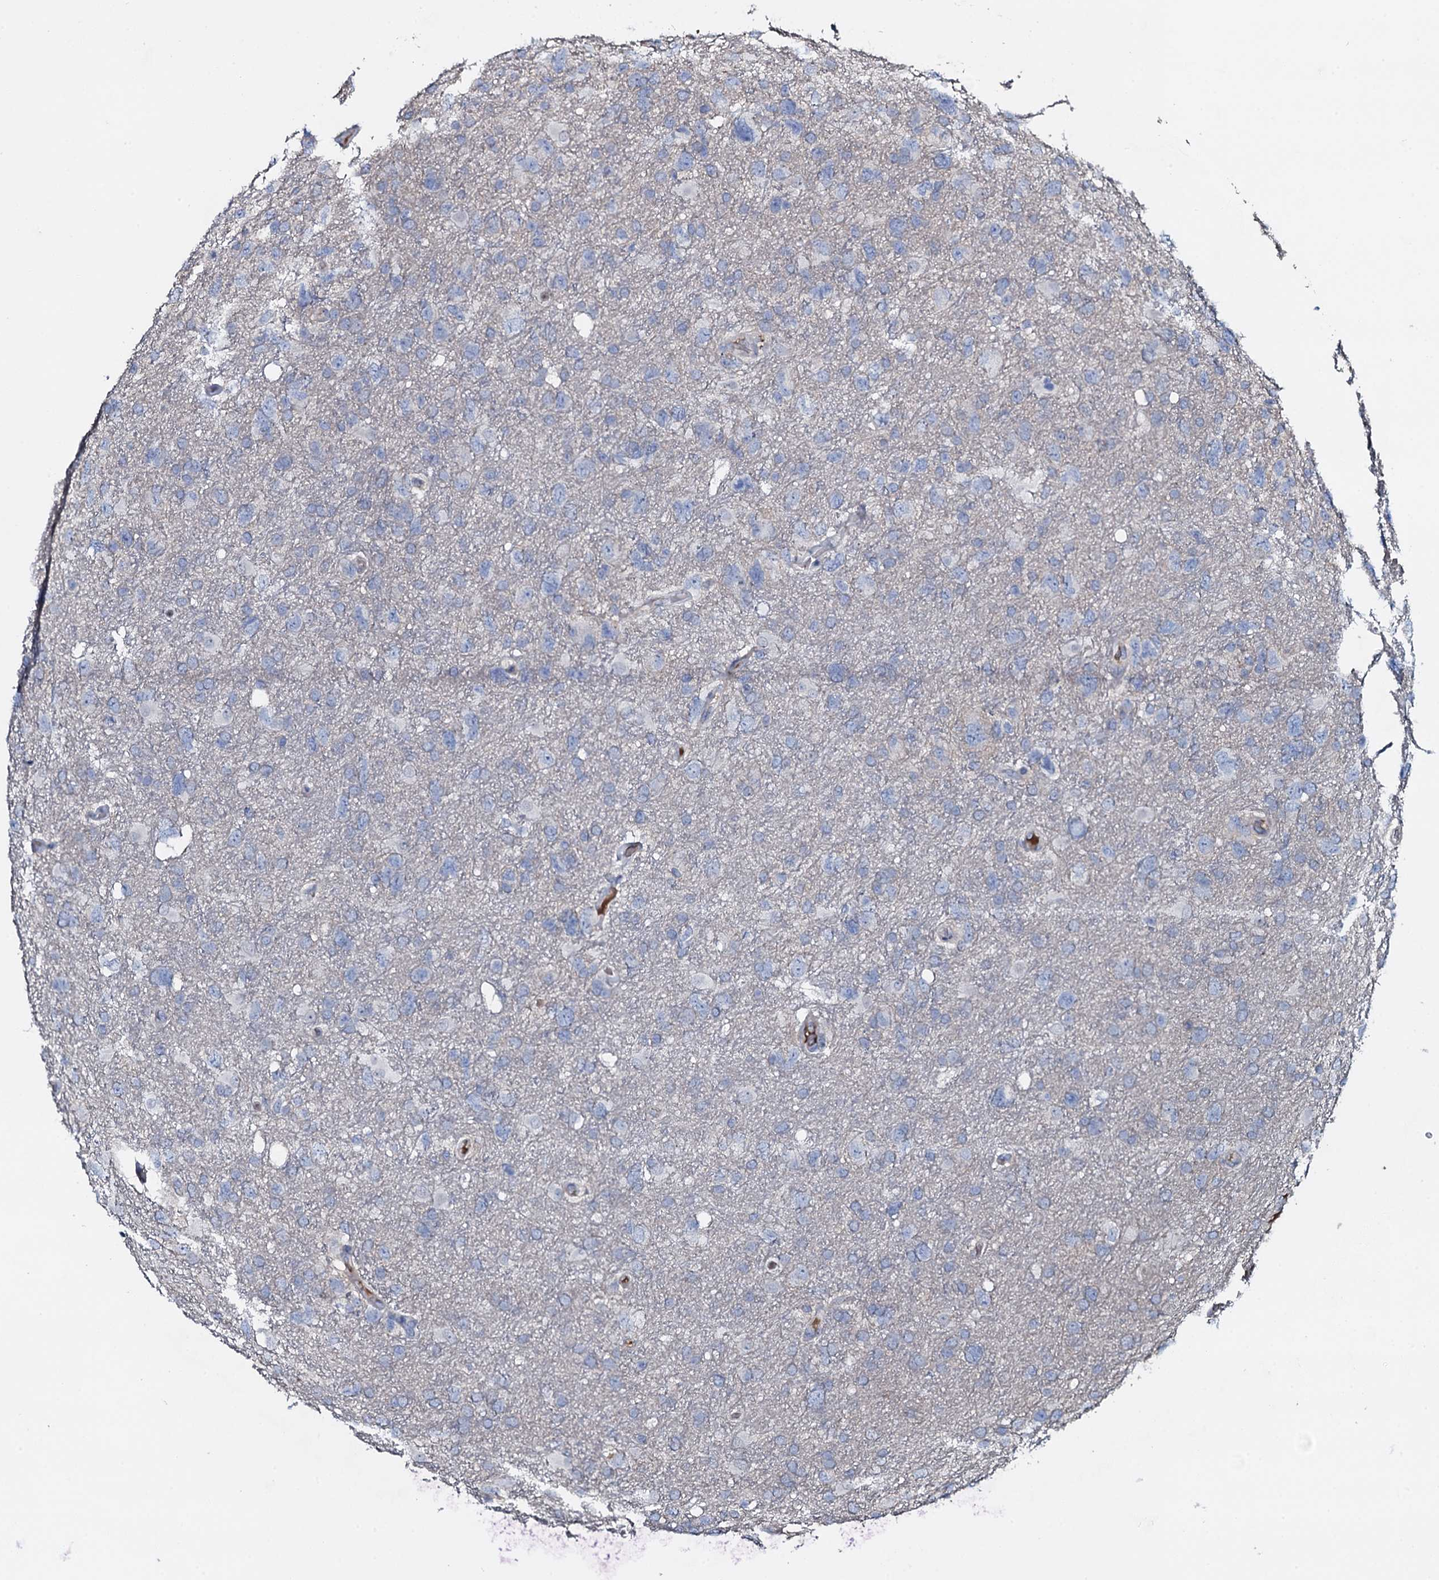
{"staining": {"intensity": "negative", "quantity": "none", "location": "none"}, "tissue": "glioma", "cell_type": "Tumor cells", "image_type": "cancer", "snomed": [{"axis": "morphology", "description": "Glioma, malignant, High grade"}, {"axis": "topography", "description": "Brain"}], "caption": "Human glioma stained for a protein using immunohistochemistry (IHC) exhibits no staining in tumor cells.", "gene": "LYG2", "patient": {"sex": "male", "age": 61}}